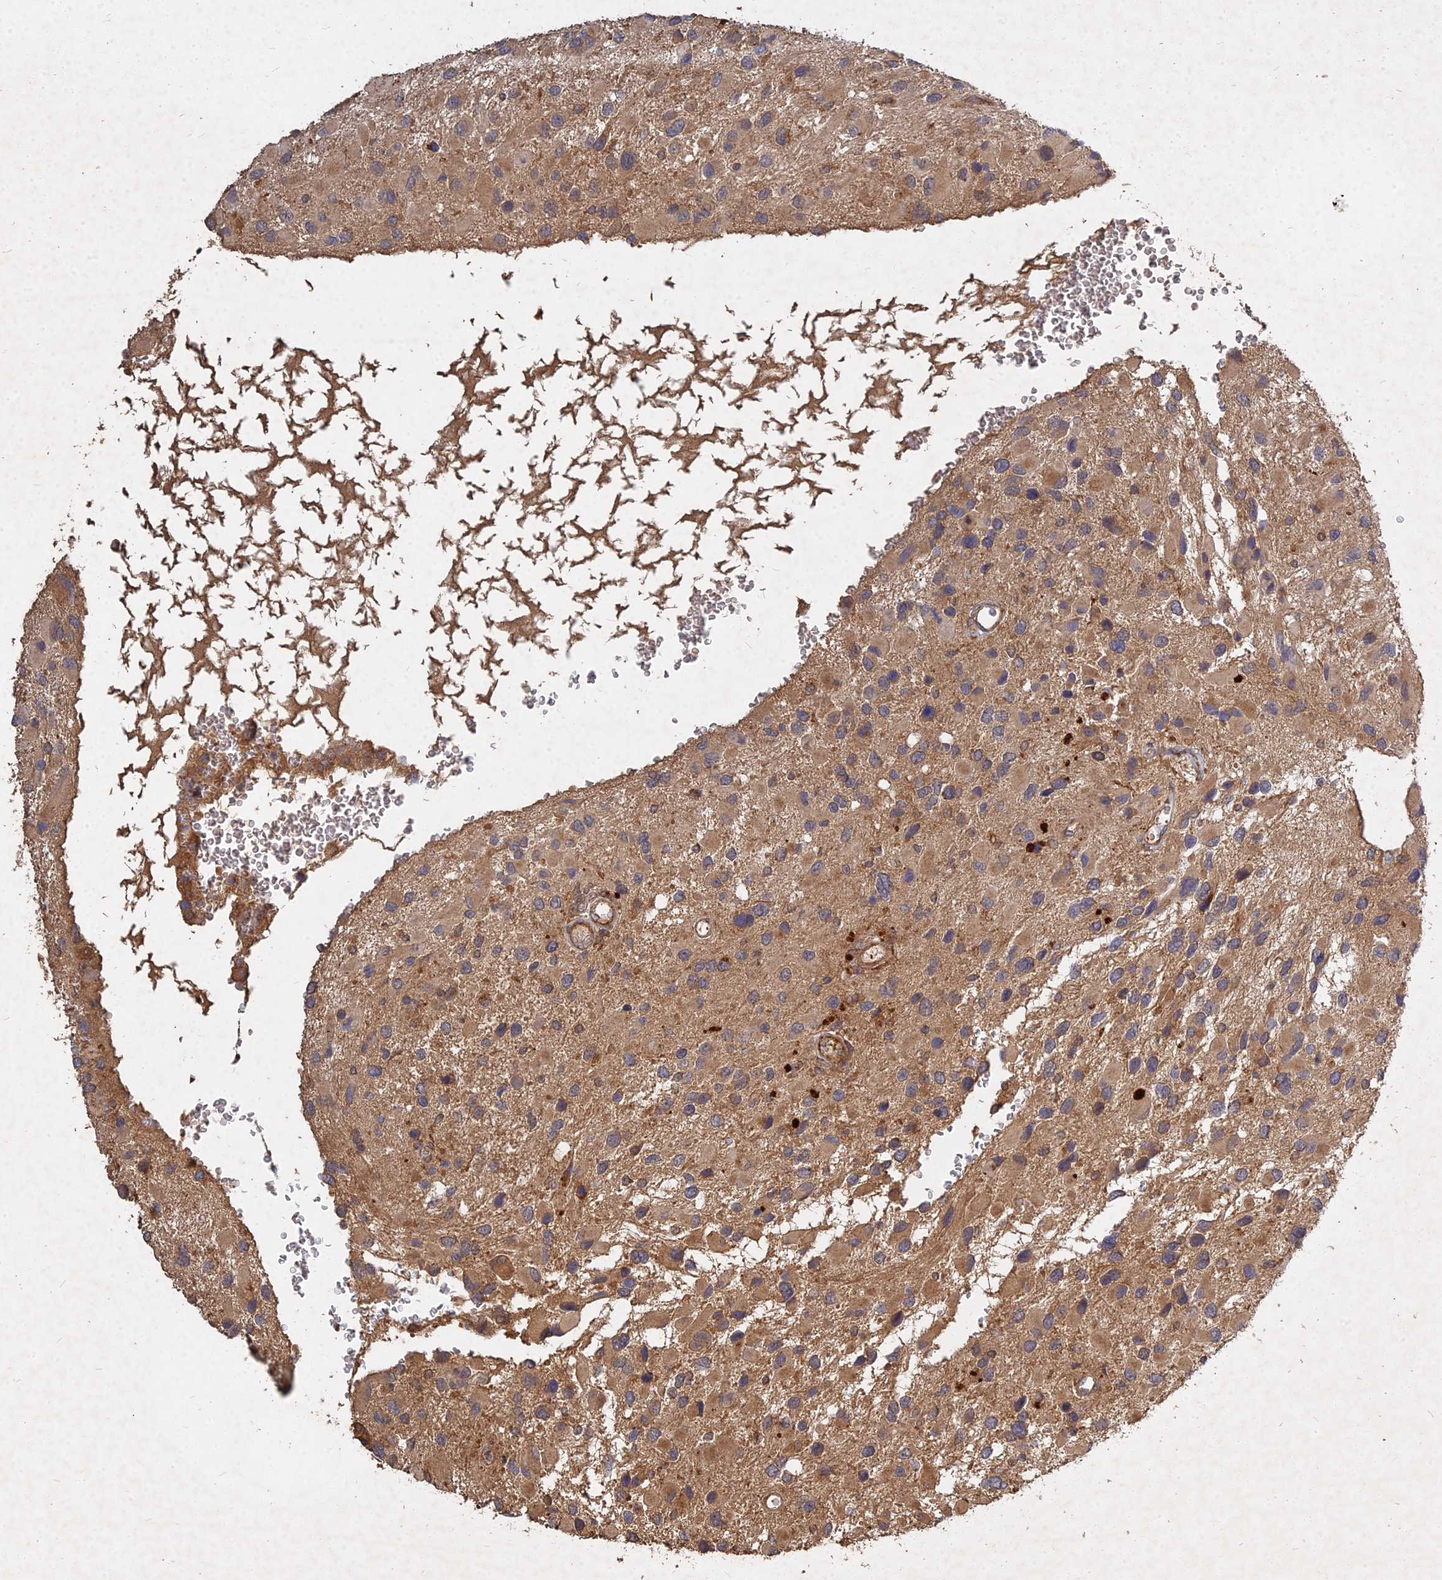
{"staining": {"intensity": "moderate", "quantity": ">75%", "location": "cytoplasmic/membranous"}, "tissue": "glioma", "cell_type": "Tumor cells", "image_type": "cancer", "snomed": [{"axis": "morphology", "description": "Glioma, malignant, High grade"}, {"axis": "topography", "description": "Brain"}], "caption": "Human high-grade glioma (malignant) stained with a protein marker shows moderate staining in tumor cells.", "gene": "UBE2W", "patient": {"sex": "male", "age": 53}}